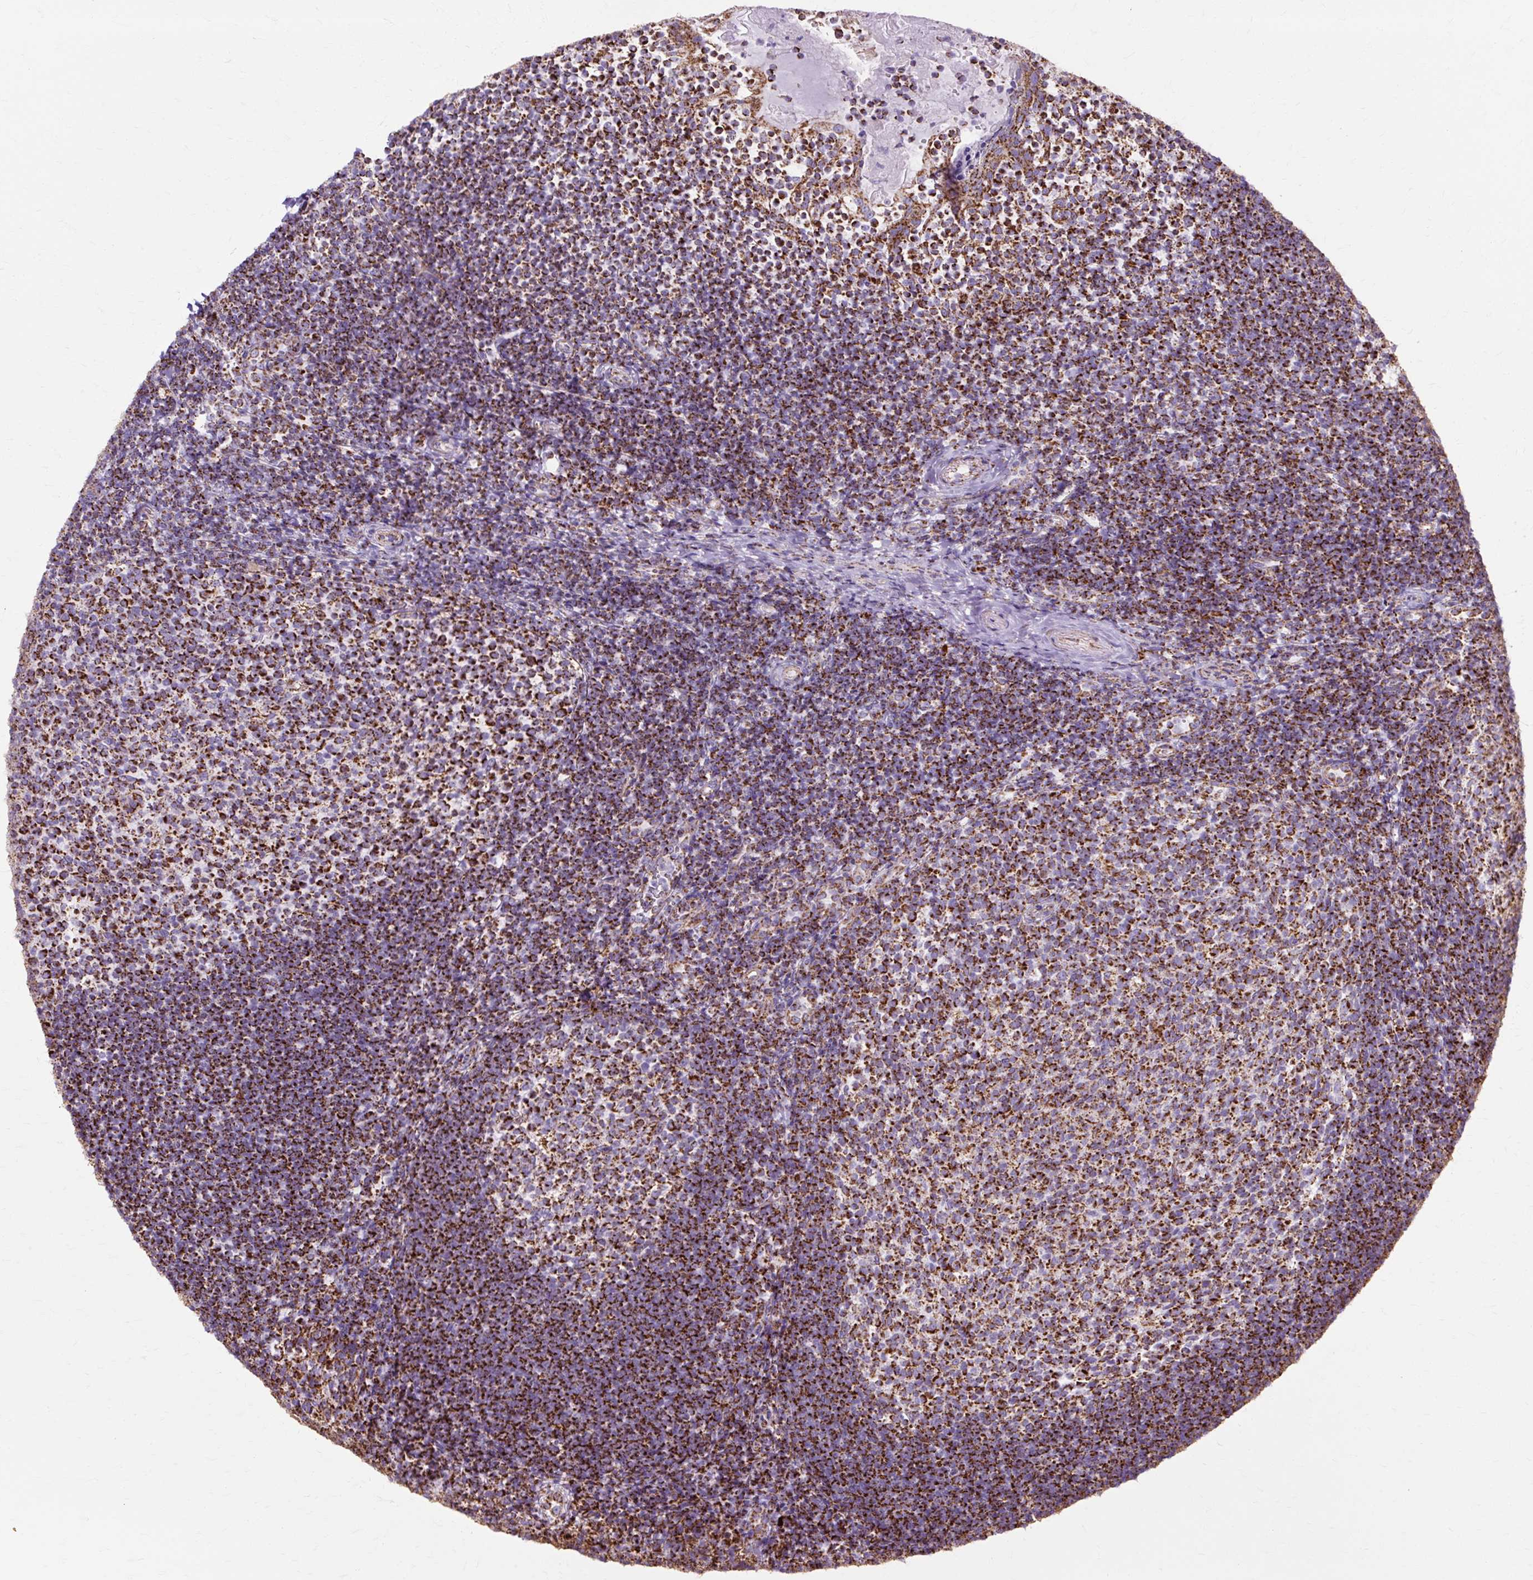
{"staining": {"intensity": "strong", "quantity": ">75%", "location": "cytoplasmic/membranous"}, "tissue": "tonsil", "cell_type": "Germinal center cells", "image_type": "normal", "snomed": [{"axis": "morphology", "description": "Normal tissue, NOS"}, {"axis": "topography", "description": "Tonsil"}], "caption": "An image of human tonsil stained for a protein exhibits strong cytoplasmic/membranous brown staining in germinal center cells. (brown staining indicates protein expression, while blue staining denotes nuclei).", "gene": "DLAT", "patient": {"sex": "female", "age": 10}}